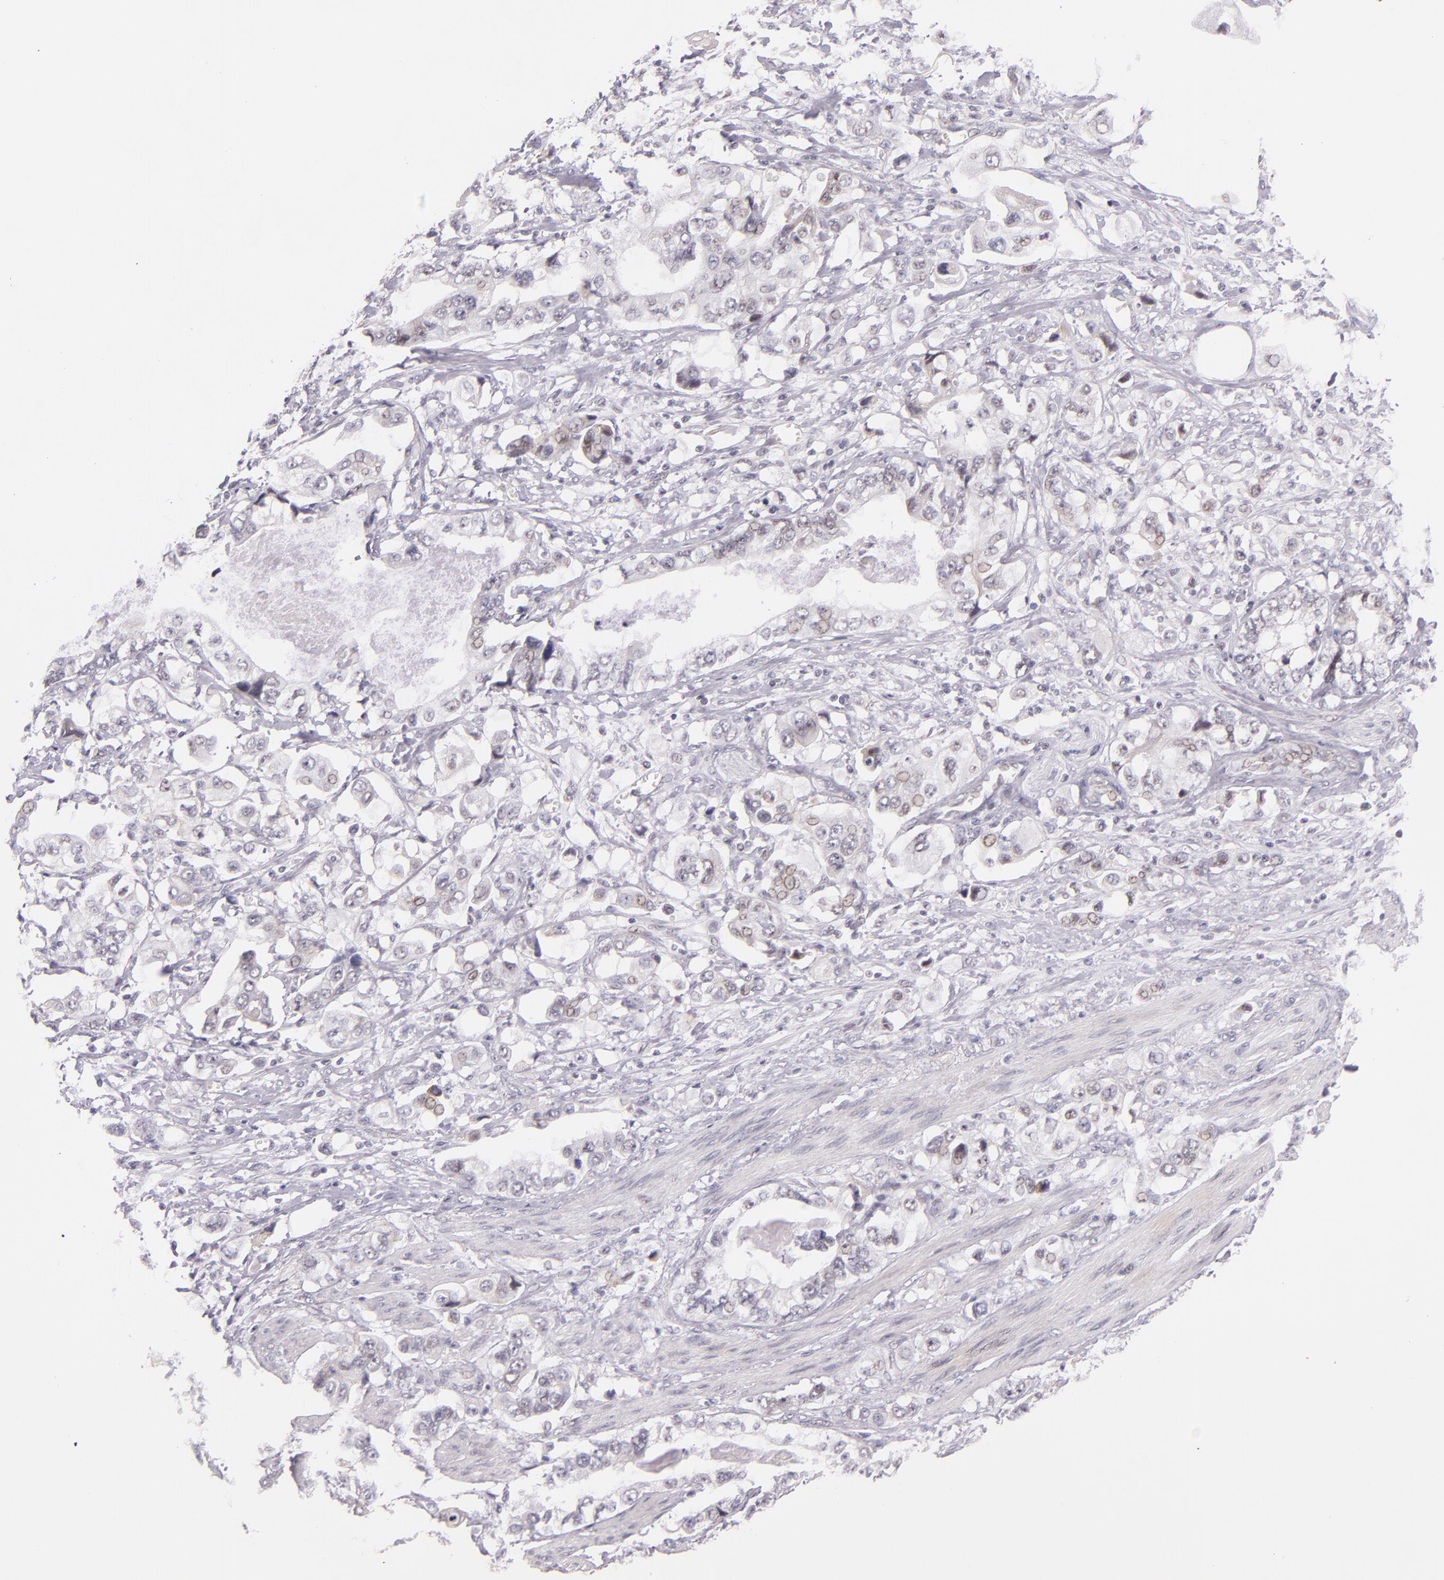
{"staining": {"intensity": "negative", "quantity": "none", "location": "none"}, "tissue": "stomach cancer", "cell_type": "Tumor cells", "image_type": "cancer", "snomed": [{"axis": "morphology", "description": "Adenocarcinoma, NOS"}, {"axis": "topography", "description": "Pancreas"}, {"axis": "topography", "description": "Stomach, upper"}], "caption": "The image displays no staining of tumor cells in stomach cancer.", "gene": "BCL3", "patient": {"sex": "male", "age": 77}}